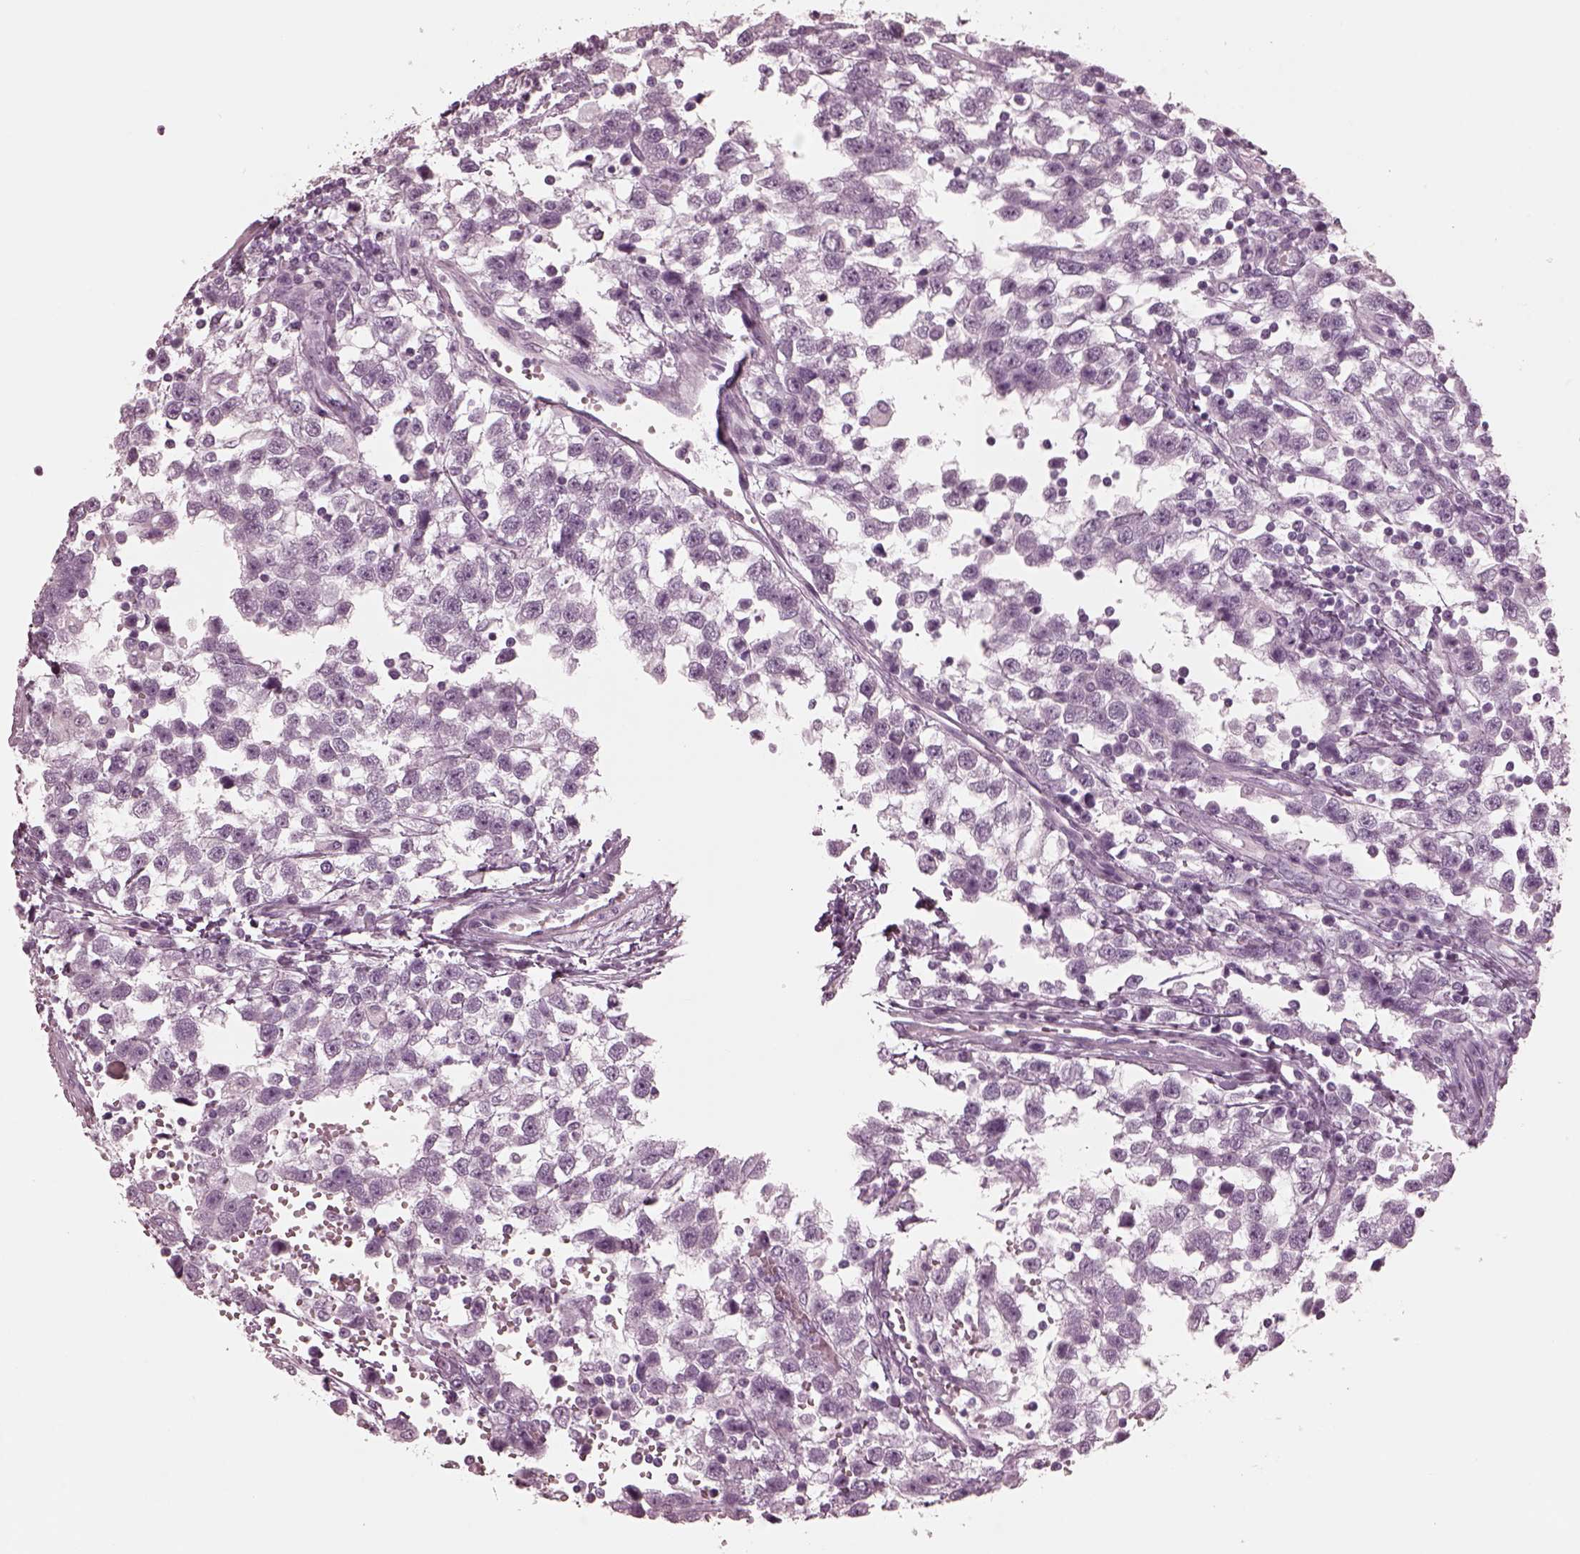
{"staining": {"intensity": "negative", "quantity": "none", "location": "none"}, "tissue": "testis cancer", "cell_type": "Tumor cells", "image_type": "cancer", "snomed": [{"axis": "morphology", "description": "Seminoma, NOS"}, {"axis": "topography", "description": "Testis"}], "caption": "This is a photomicrograph of IHC staining of seminoma (testis), which shows no positivity in tumor cells.", "gene": "GRM6", "patient": {"sex": "male", "age": 34}}